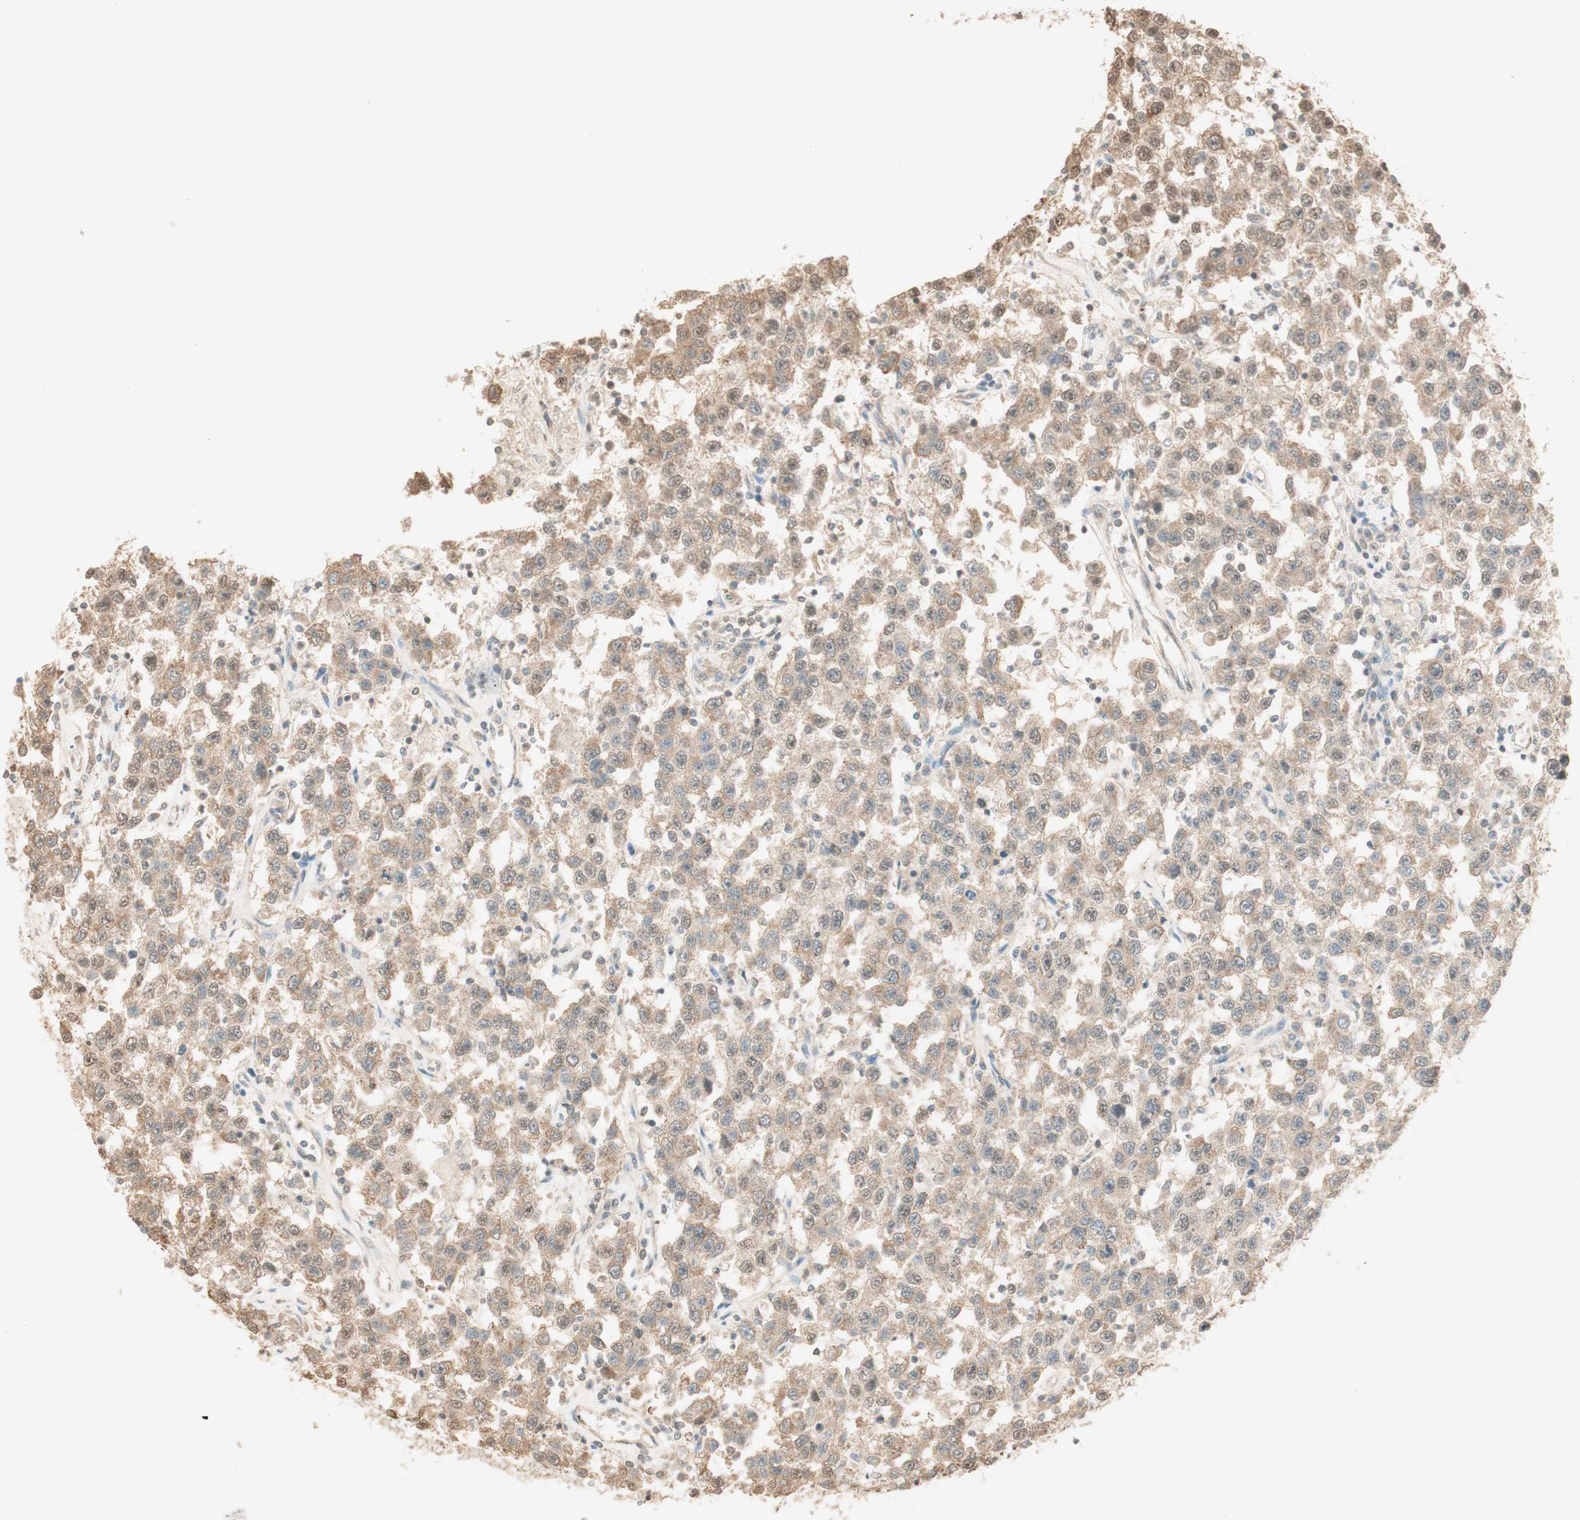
{"staining": {"intensity": "moderate", "quantity": ">75%", "location": "cytoplasmic/membranous"}, "tissue": "testis cancer", "cell_type": "Tumor cells", "image_type": "cancer", "snomed": [{"axis": "morphology", "description": "Seminoma, NOS"}, {"axis": "topography", "description": "Testis"}], "caption": "Immunohistochemistry (IHC) staining of testis seminoma, which shows medium levels of moderate cytoplasmic/membranous staining in approximately >75% of tumor cells indicating moderate cytoplasmic/membranous protein positivity. The staining was performed using DAB (3,3'-diaminobenzidine) (brown) for protein detection and nuclei were counterstained in hematoxylin (blue).", "gene": "SPINT2", "patient": {"sex": "male", "age": 41}}